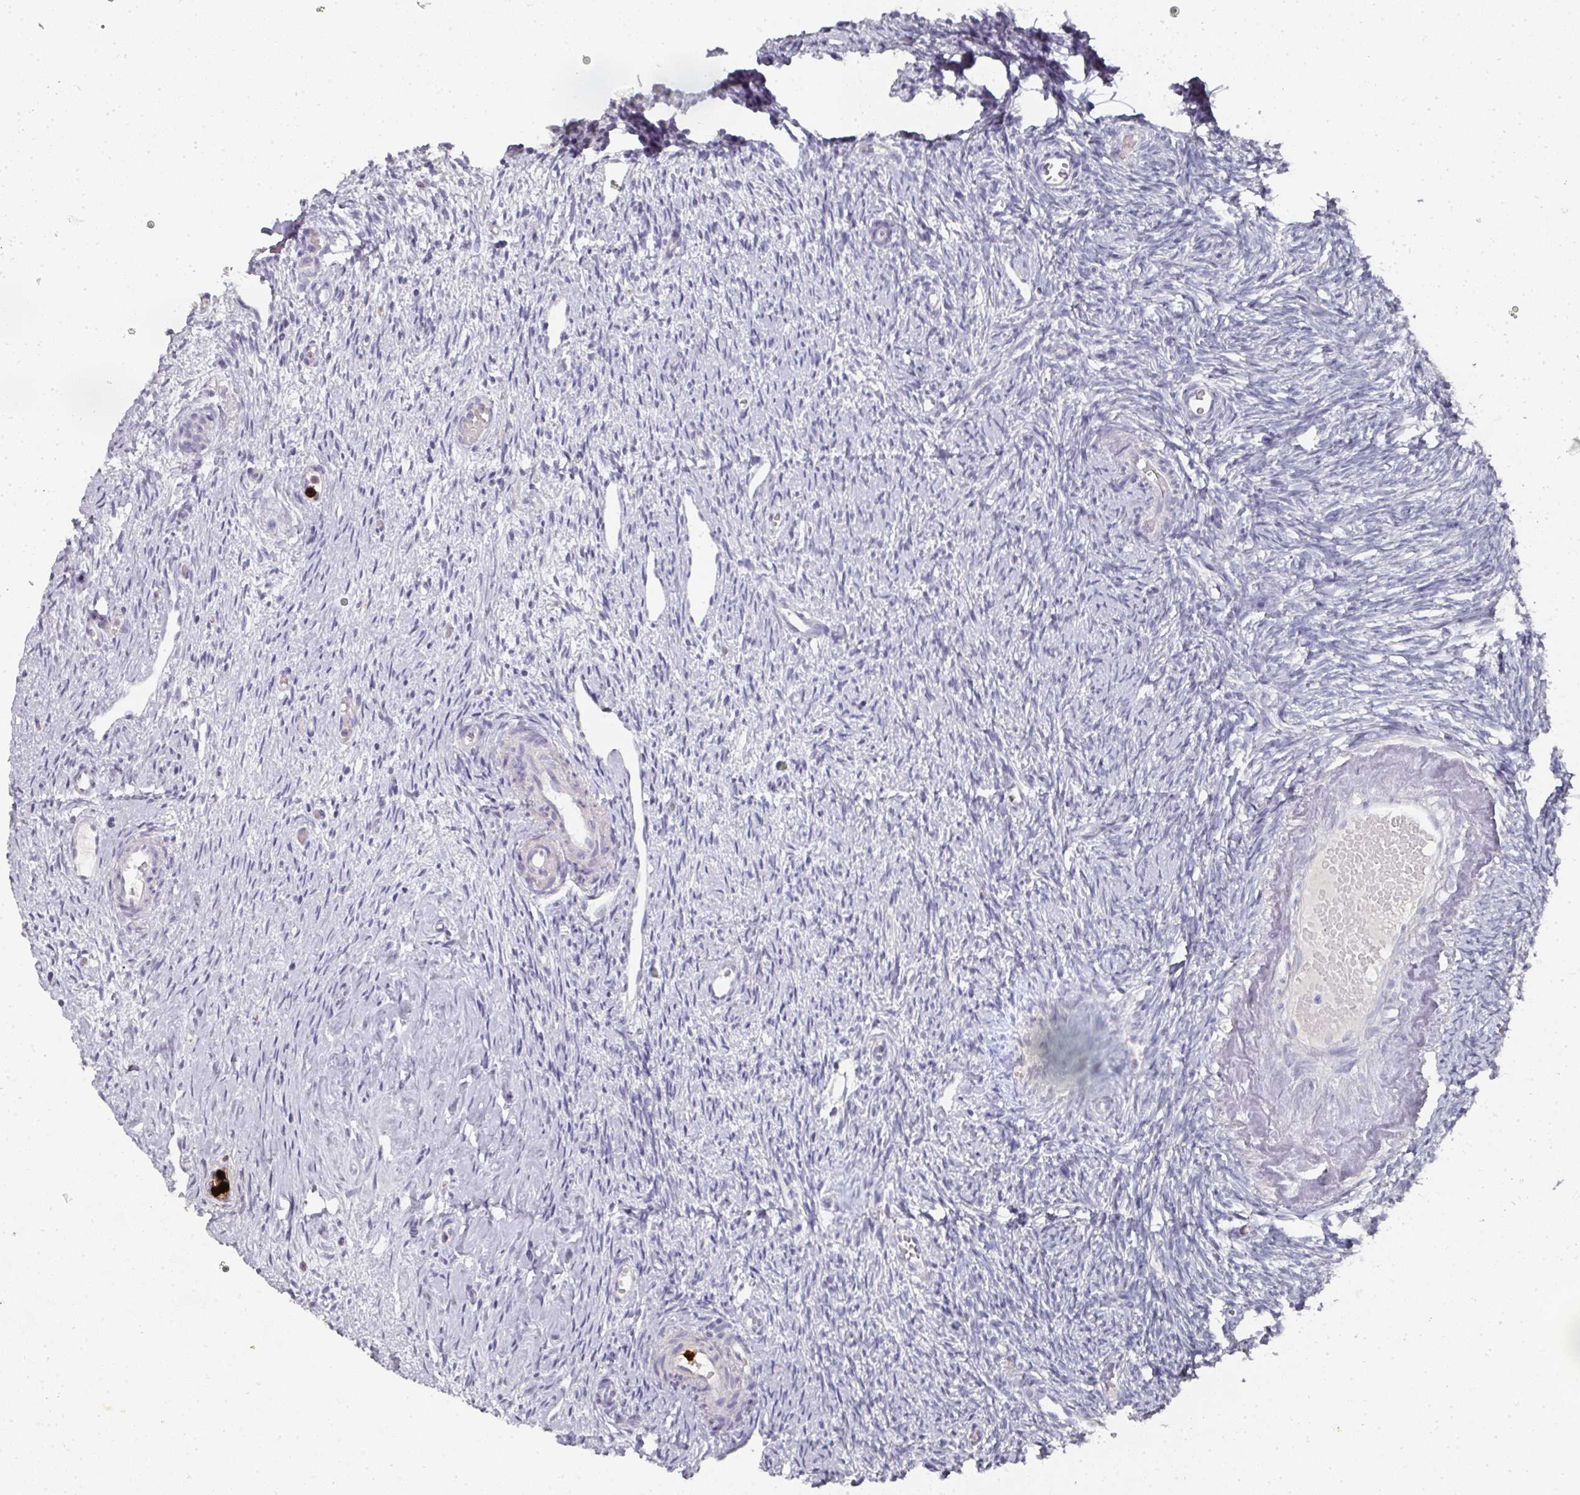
{"staining": {"intensity": "negative", "quantity": "none", "location": "none"}, "tissue": "ovary", "cell_type": "Follicle cells", "image_type": "normal", "snomed": [{"axis": "morphology", "description": "Normal tissue, NOS"}, {"axis": "topography", "description": "Ovary"}], "caption": "A high-resolution photomicrograph shows immunohistochemistry staining of benign ovary, which shows no significant positivity in follicle cells.", "gene": "CAMP", "patient": {"sex": "female", "age": 51}}